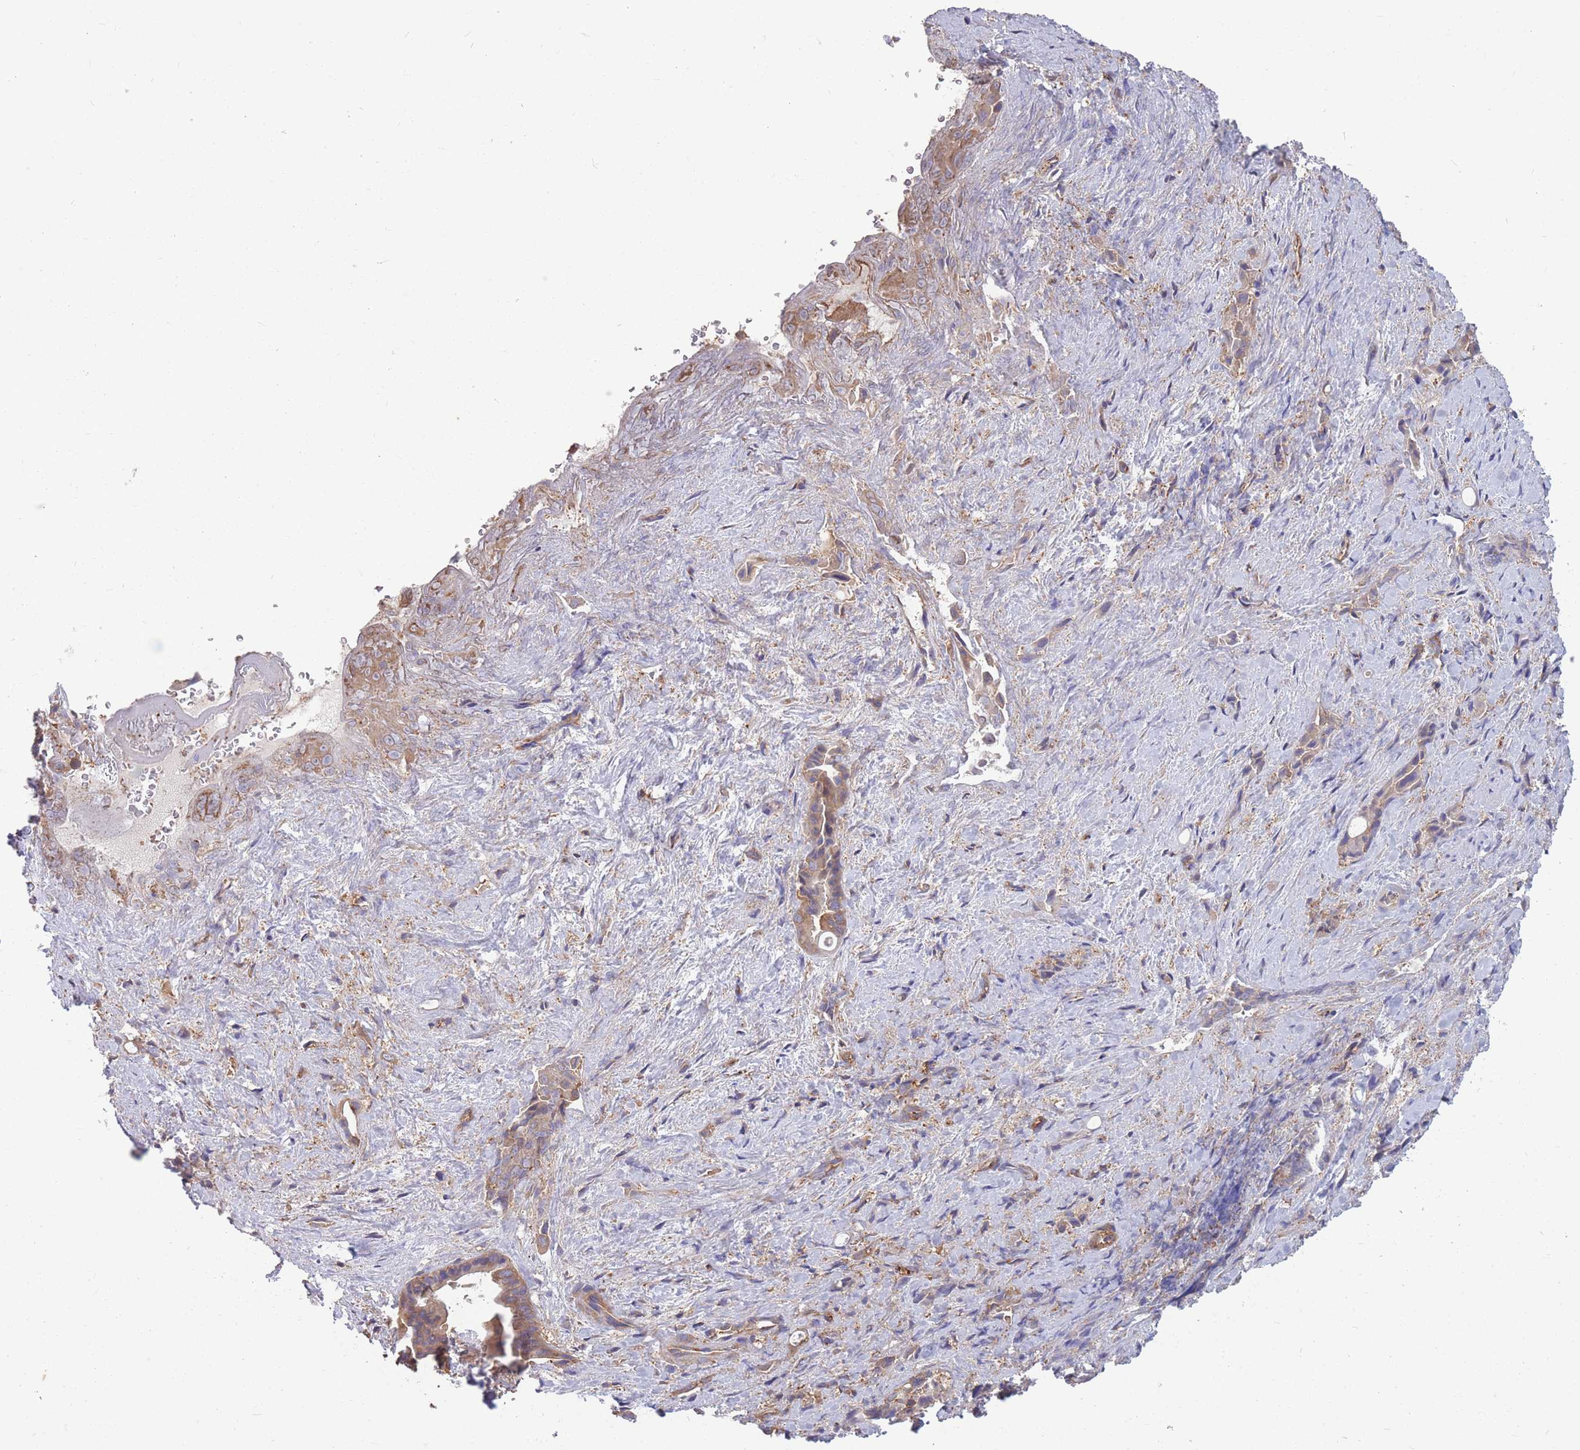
{"staining": {"intensity": "moderate", "quantity": ">75%", "location": "cytoplasmic/membranous"}, "tissue": "liver cancer", "cell_type": "Tumor cells", "image_type": "cancer", "snomed": [{"axis": "morphology", "description": "Cholangiocarcinoma"}, {"axis": "topography", "description": "Liver"}], "caption": "This is a micrograph of IHC staining of liver cancer (cholangiocarcinoma), which shows moderate expression in the cytoplasmic/membranous of tumor cells.", "gene": "GGA1", "patient": {"sex": "female", "age": 68}}